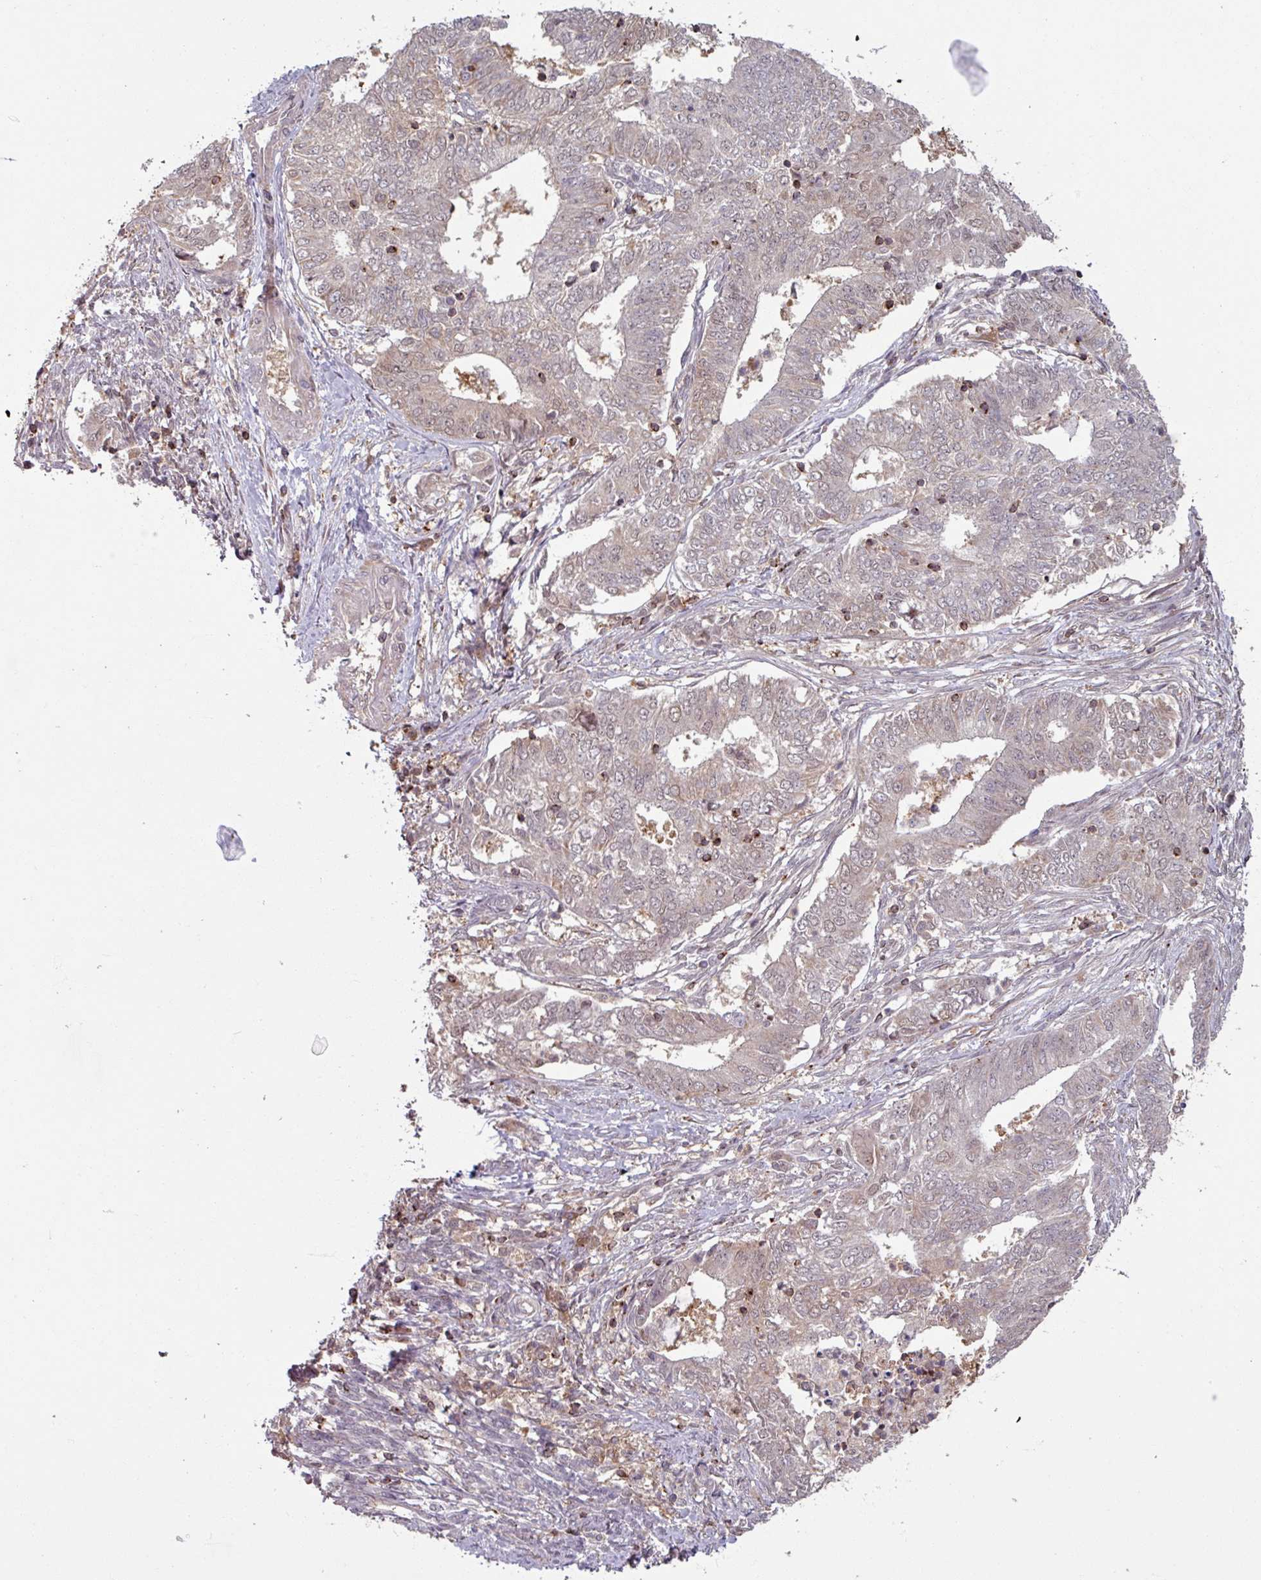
{"staining": {"intensity": "weak", "quantity": "<25%", "location": "nuclear"}, "tissue": "endometrial cancer", "cell_type": "Tumor cells", "image_type": "cancer", "snomed": [{"axis": "morphology", "description": "Adenocarcinoma, NOS"}, {"axis": "topography", "description": "Endometrium"}], "caption": "A high-resolution image shows immunohistochemistry staining of adenocarcinoma (endometrial), which reveals no significant expression in tumor cells. (Stains: DAB immunohistochemistry (IHC) with hematoxylin counter stain, Microscopy: brightfield microscopy at high magnification).", "gene": "OR6B1", "patient": {"sex": "female", "age": 62}}